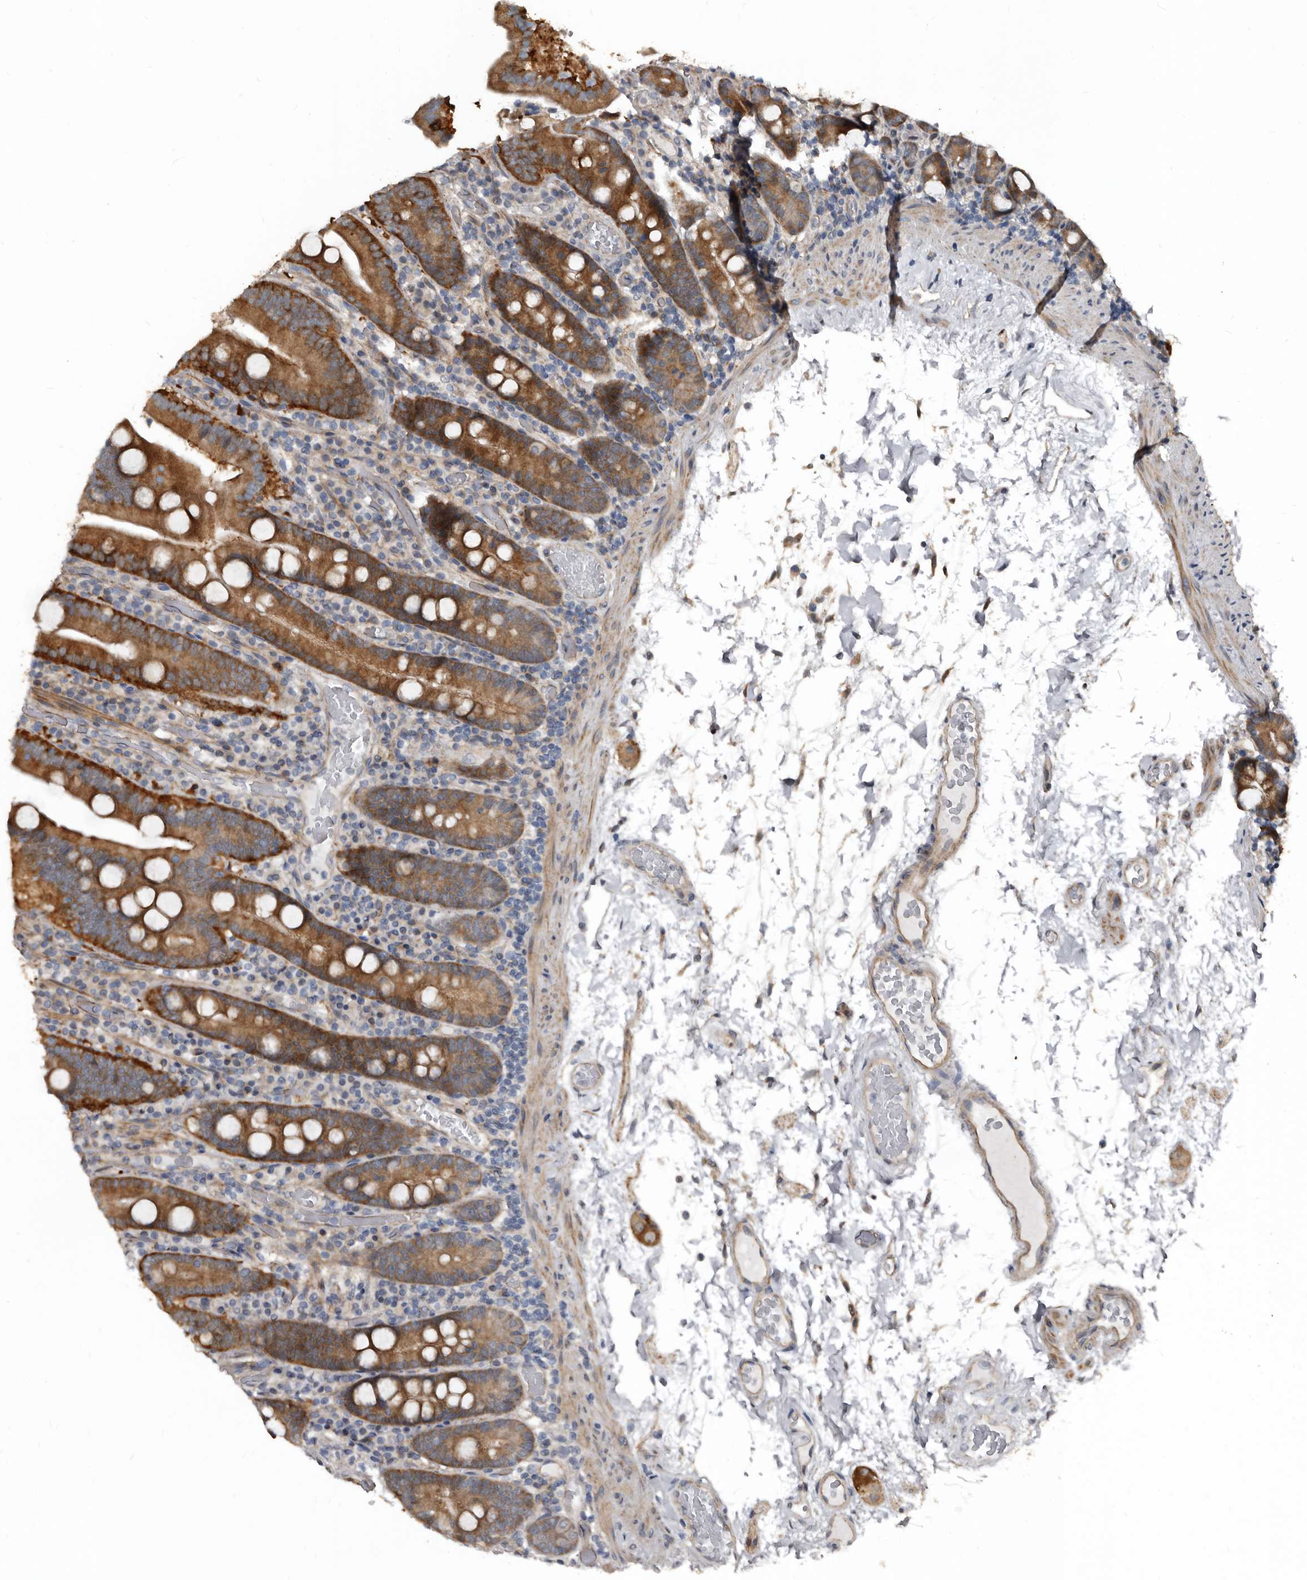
{"staining": {"intensity": "moderate", "quantity": "25%-75%", "location": "cytoplasmic/membranous"}, "tissue": "duodenum", "cell_type": "Glandular cells", "image_type": "normal", "snomed": [{"axis": "morphology", "description": "Normal tissue, NOS"}, {"axis": "topography", "description": "Duodenum"}], "caption": "Moderate cytoplasmic/membranous expression is appreciated in about 25%-75% of glandular cells in normal duodenum.", "gene": "DHPS", "patient": {"sex": "male", "age": 55}}